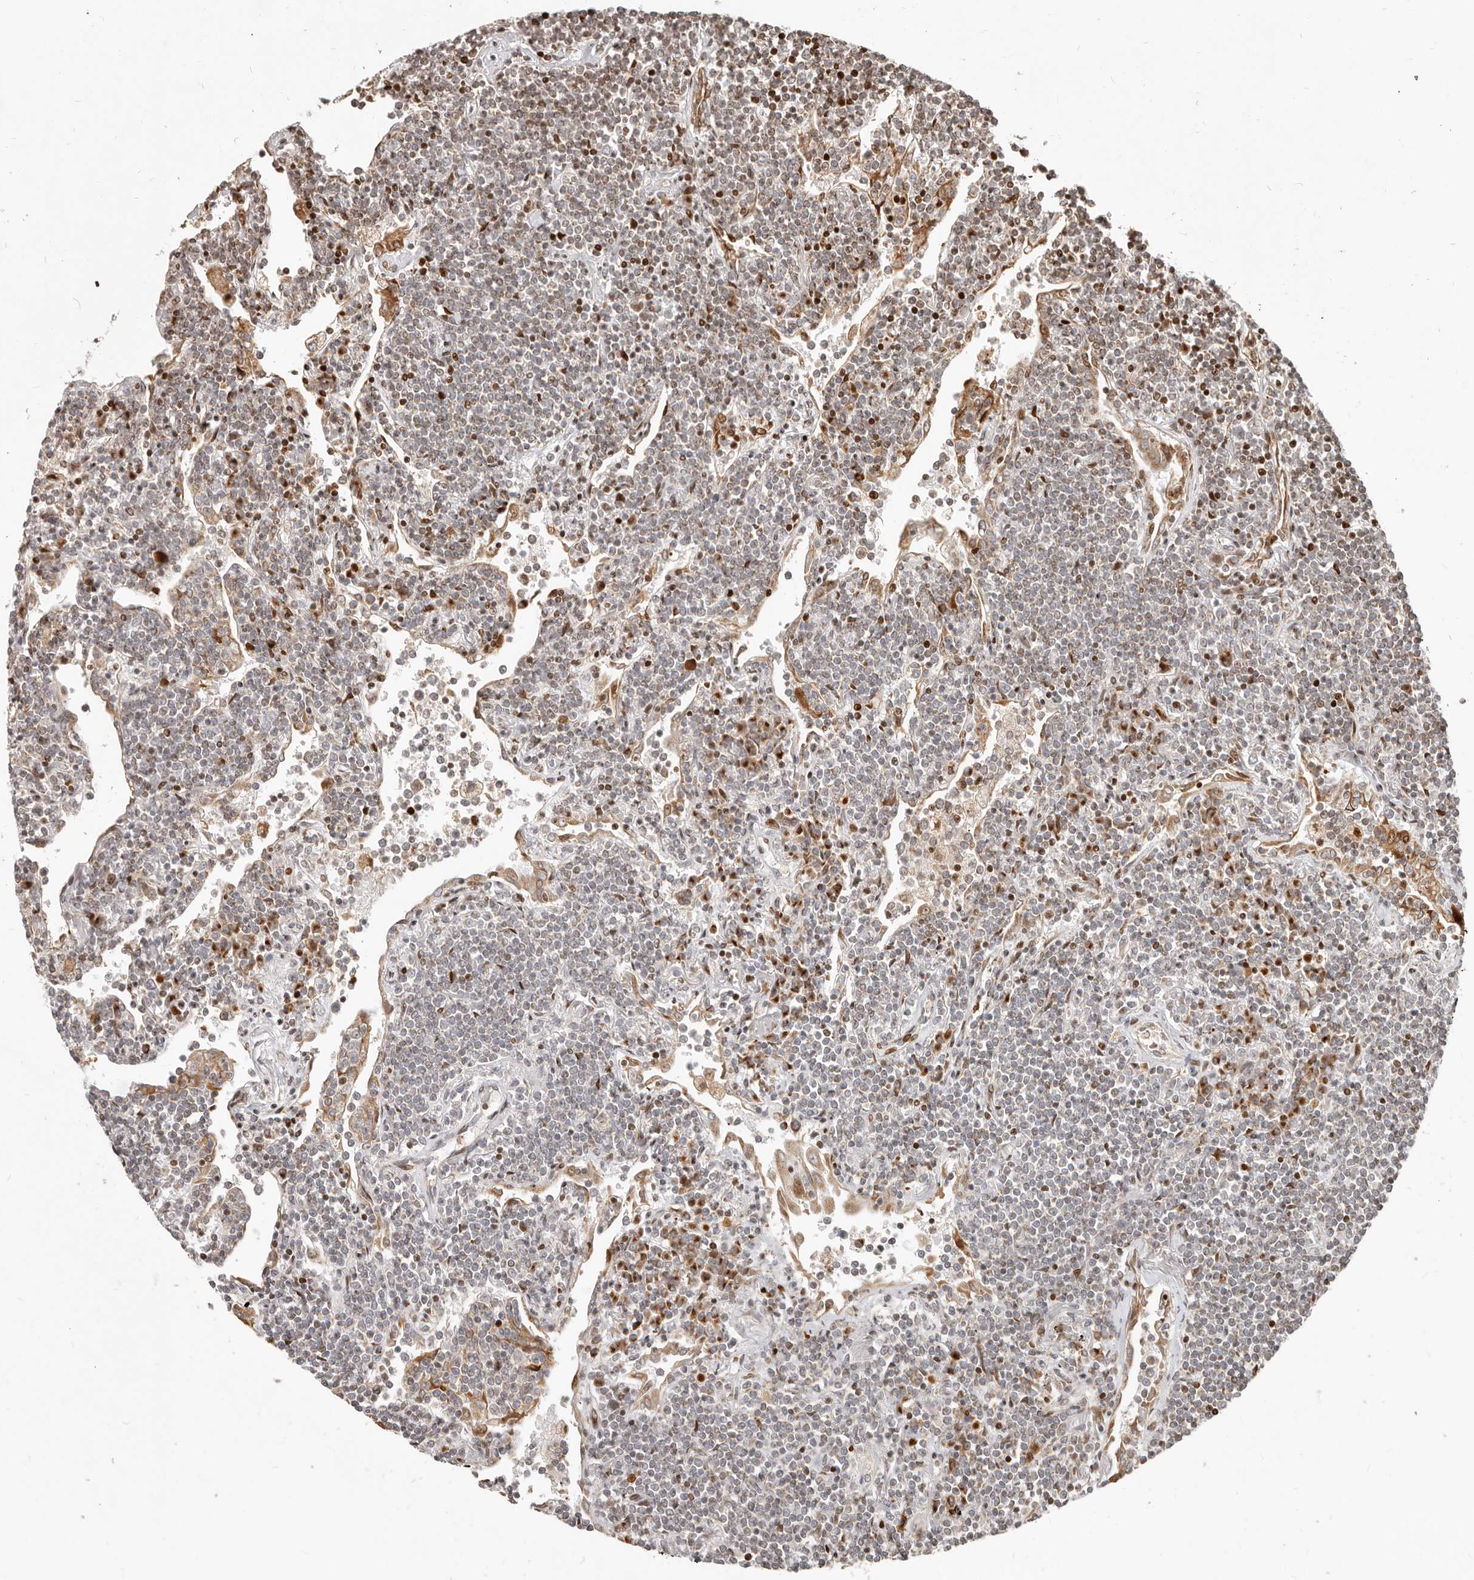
{"staining": {"intensity": "moderate", "quantity": "<25%", "location": "cytoplasmic/membranous,nuclear"}, "tissue": "lymphoma", "cell_type": "Tumor cells", "image_type": "cancer", "snomed": [{"axis": "morphology", "description": "Malignant lymphoma, non-Hodgkin's type, Low grade"}, {"axis": "topography", "description": "Lung"}], "caption": "A low amount of moderate cytoplasmic/membranous and nuclear expression is seen in about <25% of tumor cells in lymphoma tissue. (IHC, brightfield microscopy, high magnification).", "gene": "TRIM4", "patient": {"sex": "female", "age": 71}}